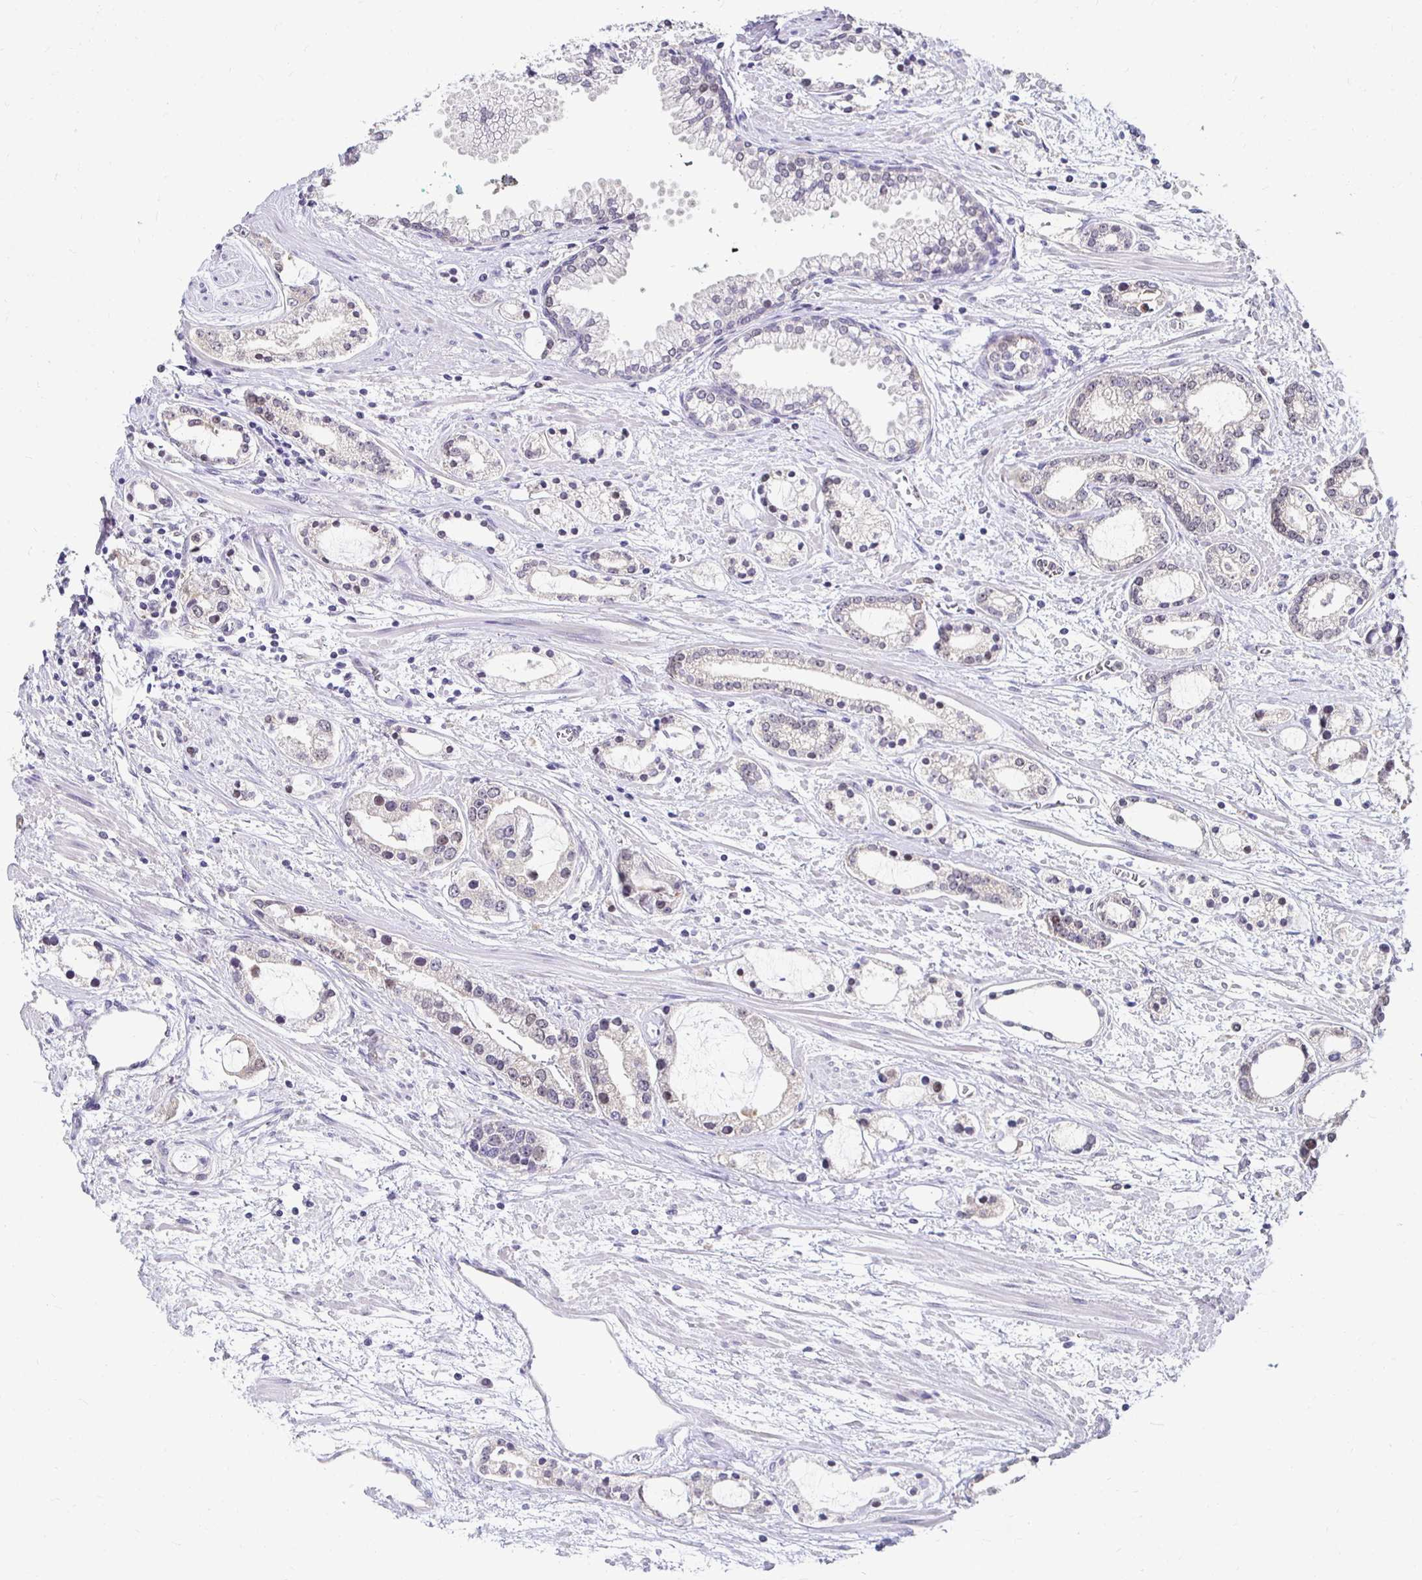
{"staining": {"intensity": "negative", "quantity": "none", "location": "none"}, "tissue": "prostate cancer", "cell_type": "Tumor cells", "image_type": "cancer", "snomed": [{"axis": "morphology", "description": "Adenocarcinoma, Medium grade"}, {"axis": "topography", "description": "Prostate"}], "caption": "Tumor cells are negative for brown protein staining in prostate cancer. The staining is performed using DAB (3,3'-diaminobenzidine) brown chromogen with nuclei counter-stained in using hematoxylin.", "gene": "PADI2", "patient": {"sex": "male", "age": 57}}